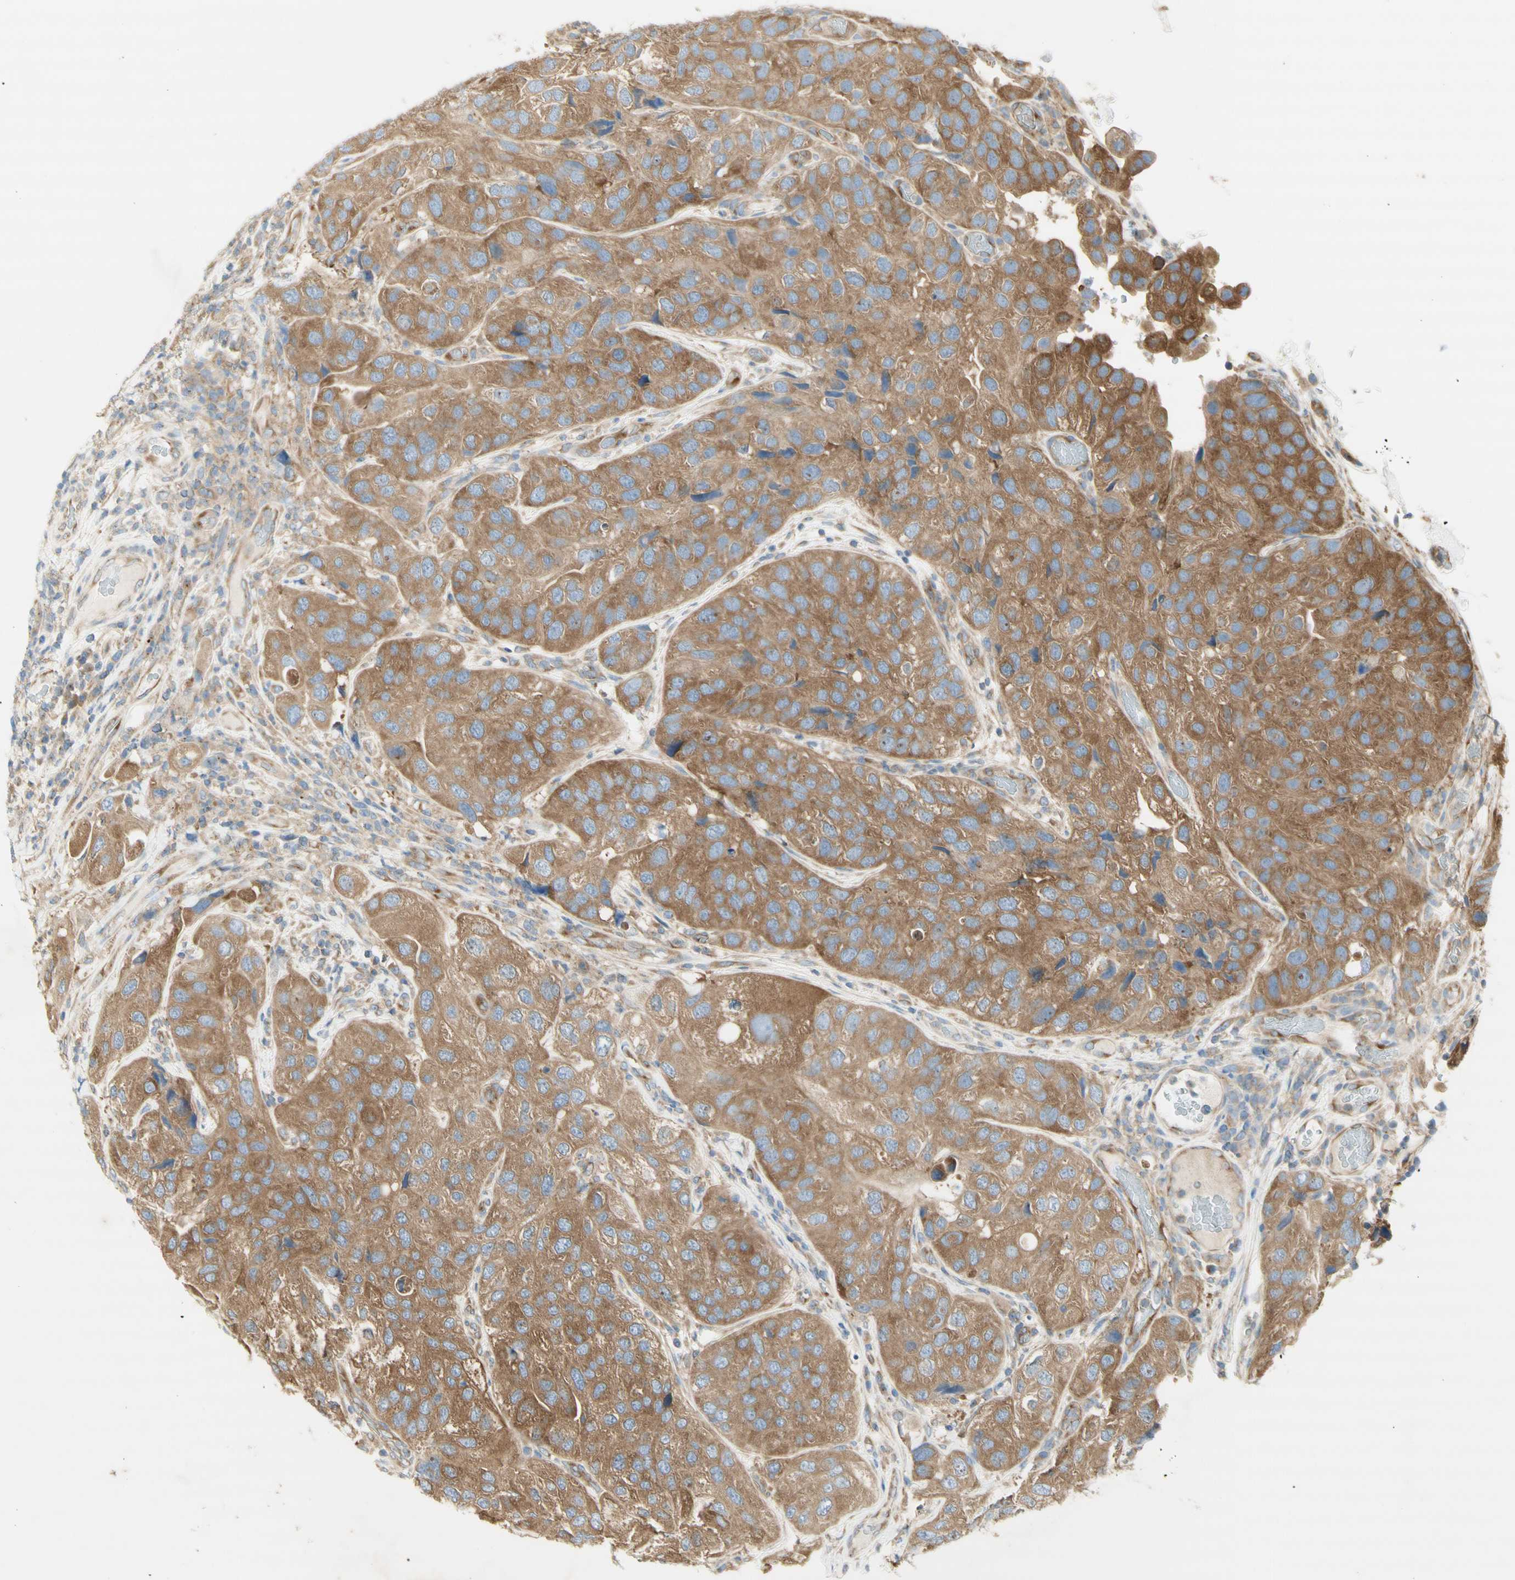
{"staining": {"intensity": "moderate", "quantity": ">75%", "location": "cytoplasmic/membranous"}, "tissue": "urothelial cancer", "cell_type": "Tumor cells", "image_type": "cancer", "snomed": [{"axis": "morphology", "description": "Urothelial carcinoma, High grade"}, {"axis": "topography", "description": "Urinary bladder"}], "caption": "This is an image of immunohistochemistry staining of urothelial carcinoma (high-grade), which shows moderate staining in the cytoplasmic/membranous of tumor cells.", "gene": "DYNC1H1", "patient": {"sex": "female", "age": 64}}